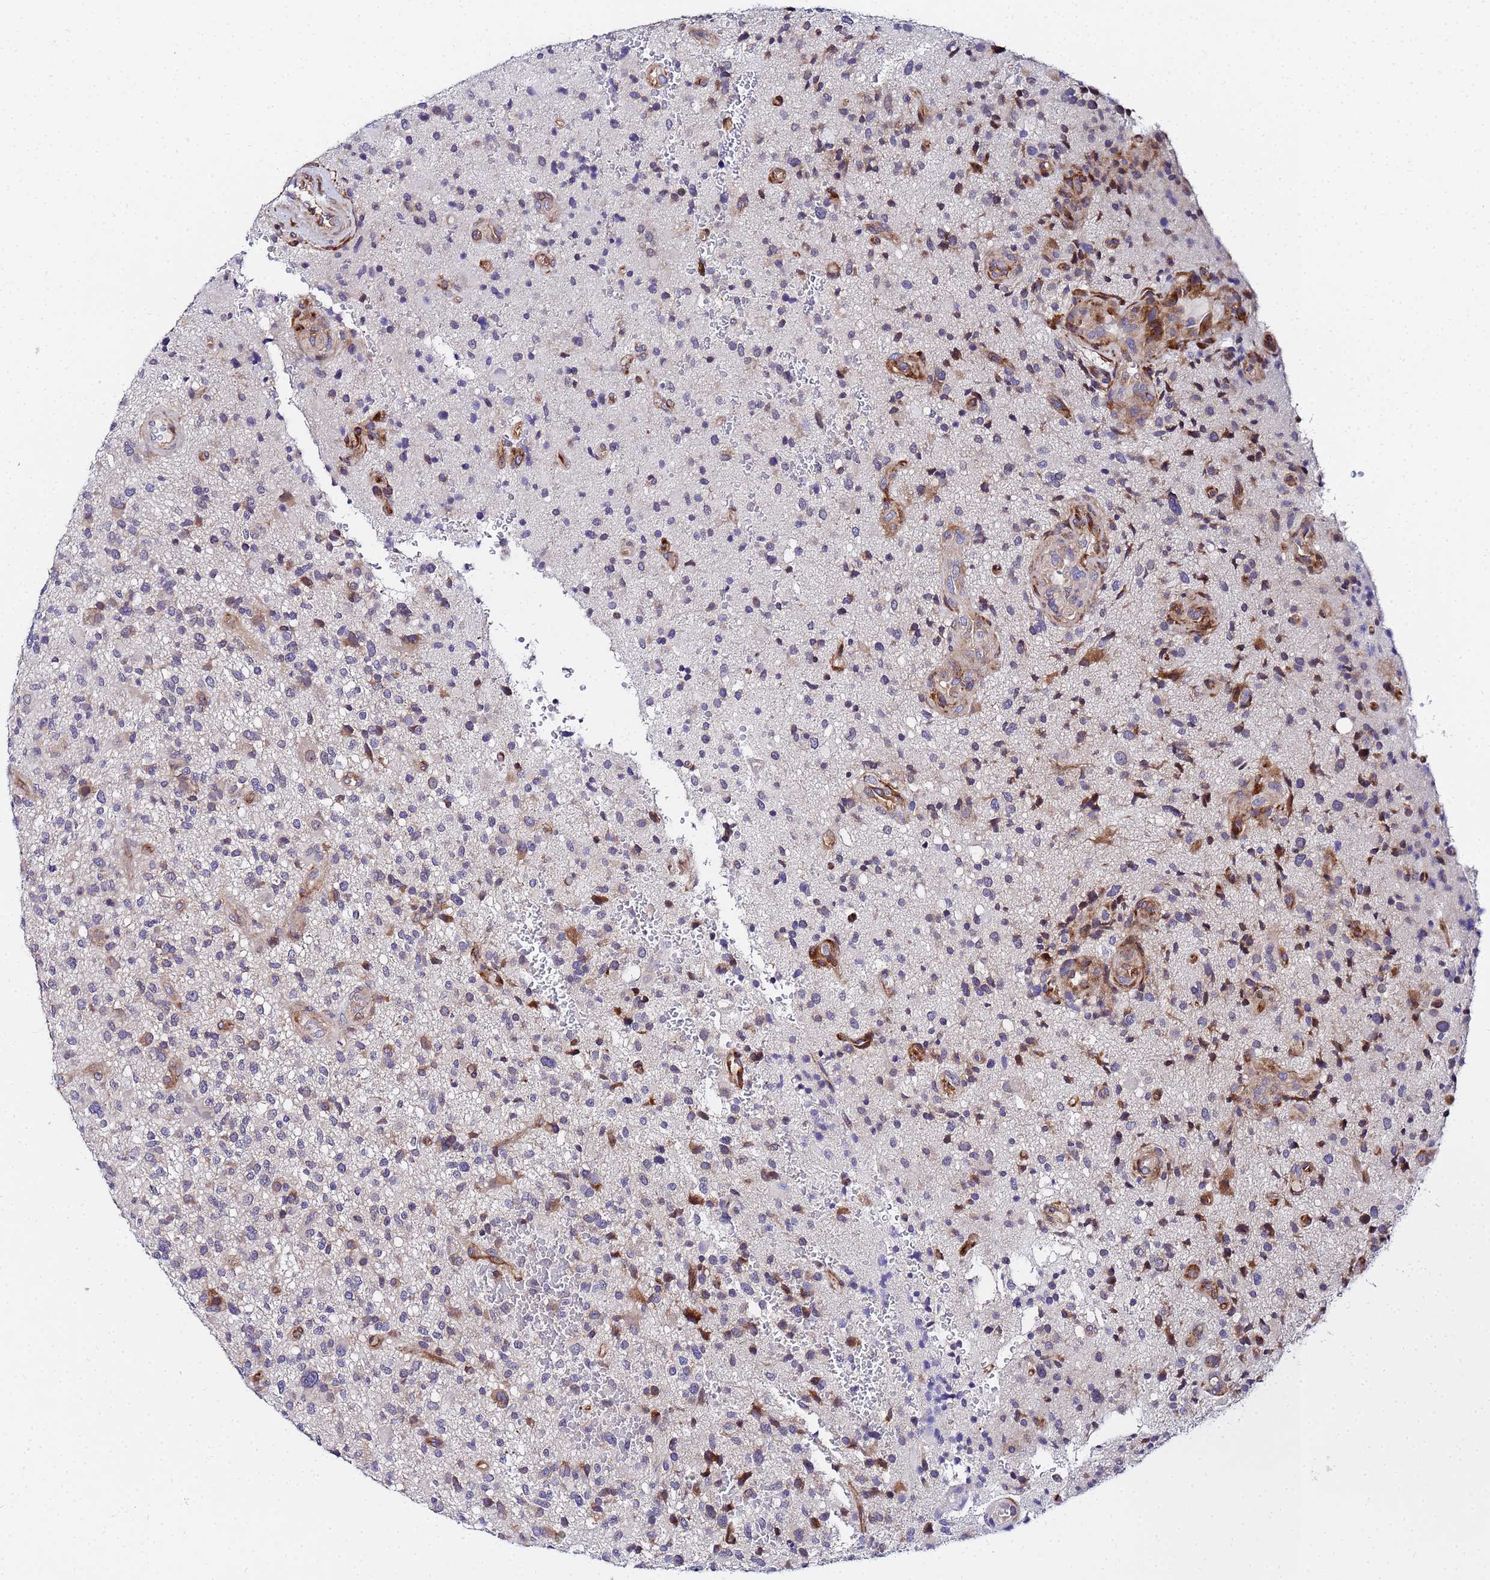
{"staining": {"intensity": "weak", "quantity": "<25%", "location": "cytoplasmic/membranous"}, "tissue": "glioma", "cell_type": "Tumor cells", "image_type": "cancer", "snomed": [{"axis": "morphology", "description": "Glioma, malignant, High grade"}, {"axis": "topography", "description": "Brain"}], "caption": "The photomicrograph displays no staining of tumor cells in malignant glioma (high-grade). Brightfield microscopy of IHC stained with DAB (brown) and hematoxylin (blue), captured at high magnification.", "gene": "POM121", "patient": {"sex": "male", "age": 47}}